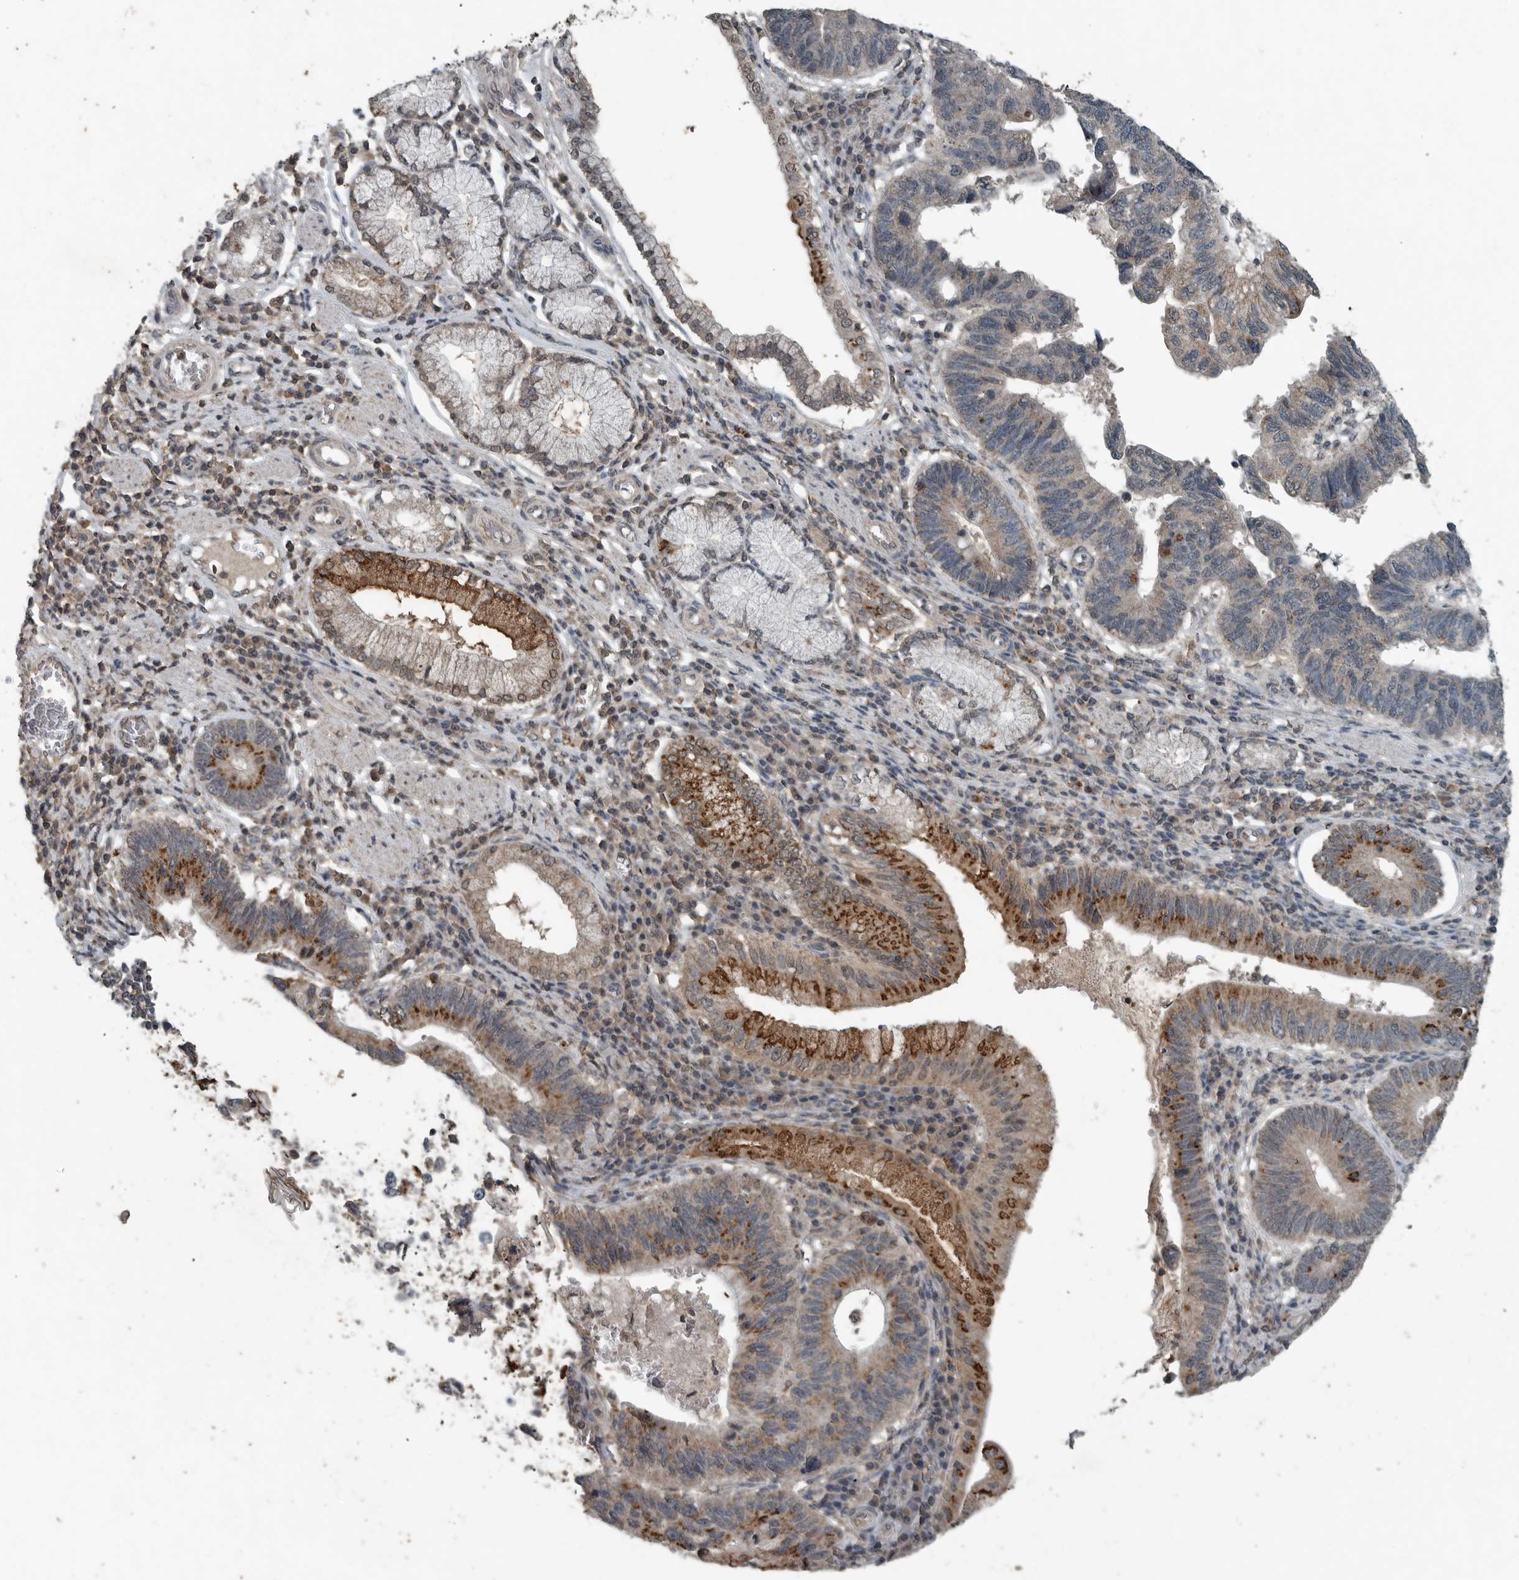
{"staining": {"intensity": "moderate", "quantity": "25%-75%", "location": "cytoplasmic/membranous"}, "tissue": "stomach cancer", "cell_type": "Tumor cells", "image_type": "cancer", "snomed": [{"axis": "morphology", "description": "Adenocarcinoma, NOS"}, {"axis": "topography", "description": "Stomach"}], "caption": "Protein expression analysis of stomach cancer (adenocarcinoma) exhibits moderate cytoplasmic/membranous staining in approximately 25%-75% of tumor cells.", "gene": "IL6ST", "patient": {"sex": "male", "age": 59}}